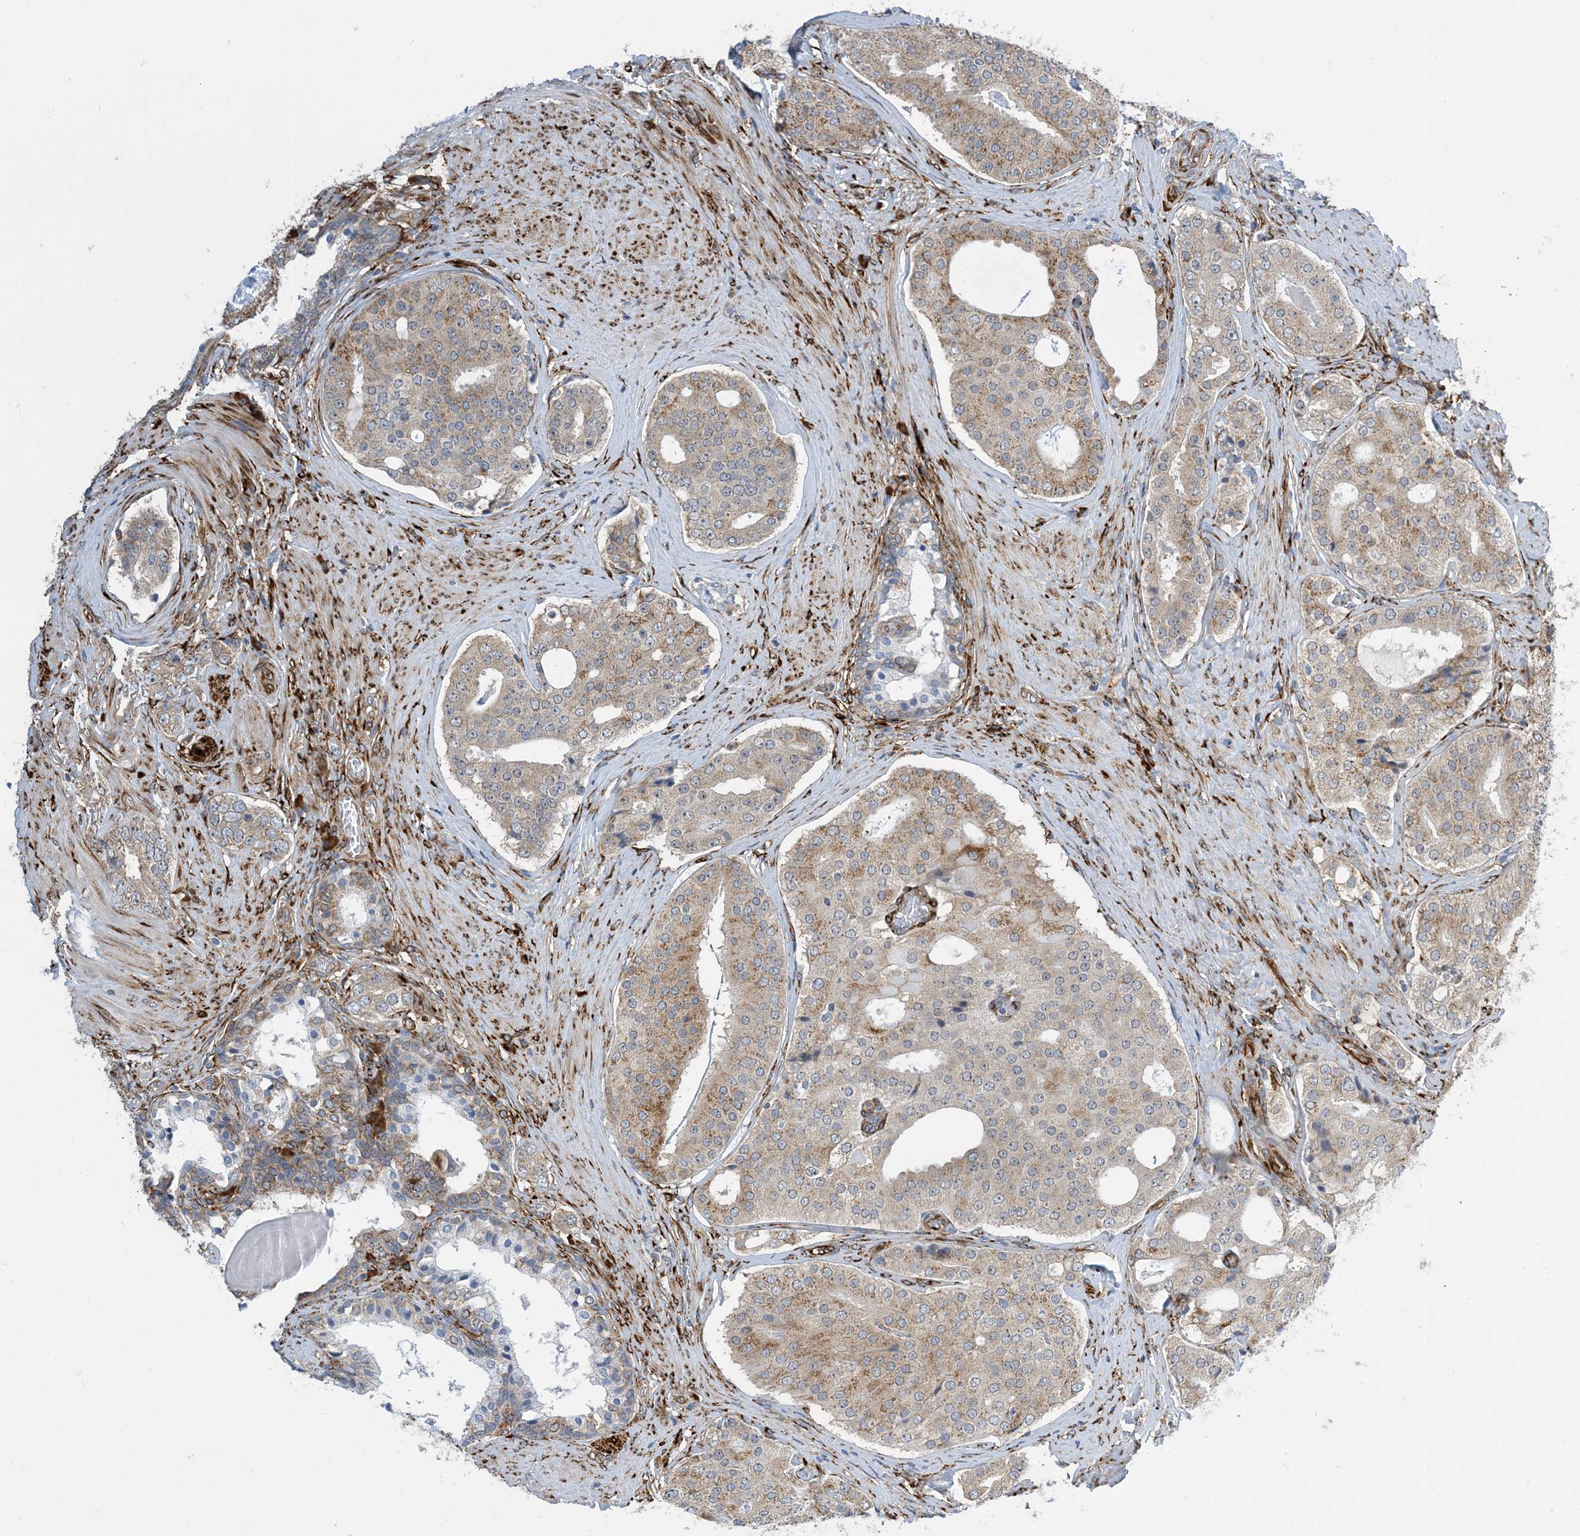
{"staining": {"intensity": "weak", "quantity": ">75%", "location": "cytoplasmic/membranous"}, "tissue": "prostate cancer", "cell_type": "Tumor cells", "image_type": "cancer", "snomed": [{"axis": "morphology", "description": "Adenocarcinoma, High grade"}, {"axis": "topography", "description": "Prostate"}], "caption": "An image of human prostate cancer (high-grade adenocarcinoma) stained for a protein demonstrates weak cytoplasmic/membranous brown staining in tumor cells. Using DAB (brown) and hematoxylin (blue) stains, captured at high magnification using brightfield microscopy.", "gene": "ZBTB45", "patient": {"sex": "male", "age": 56}}